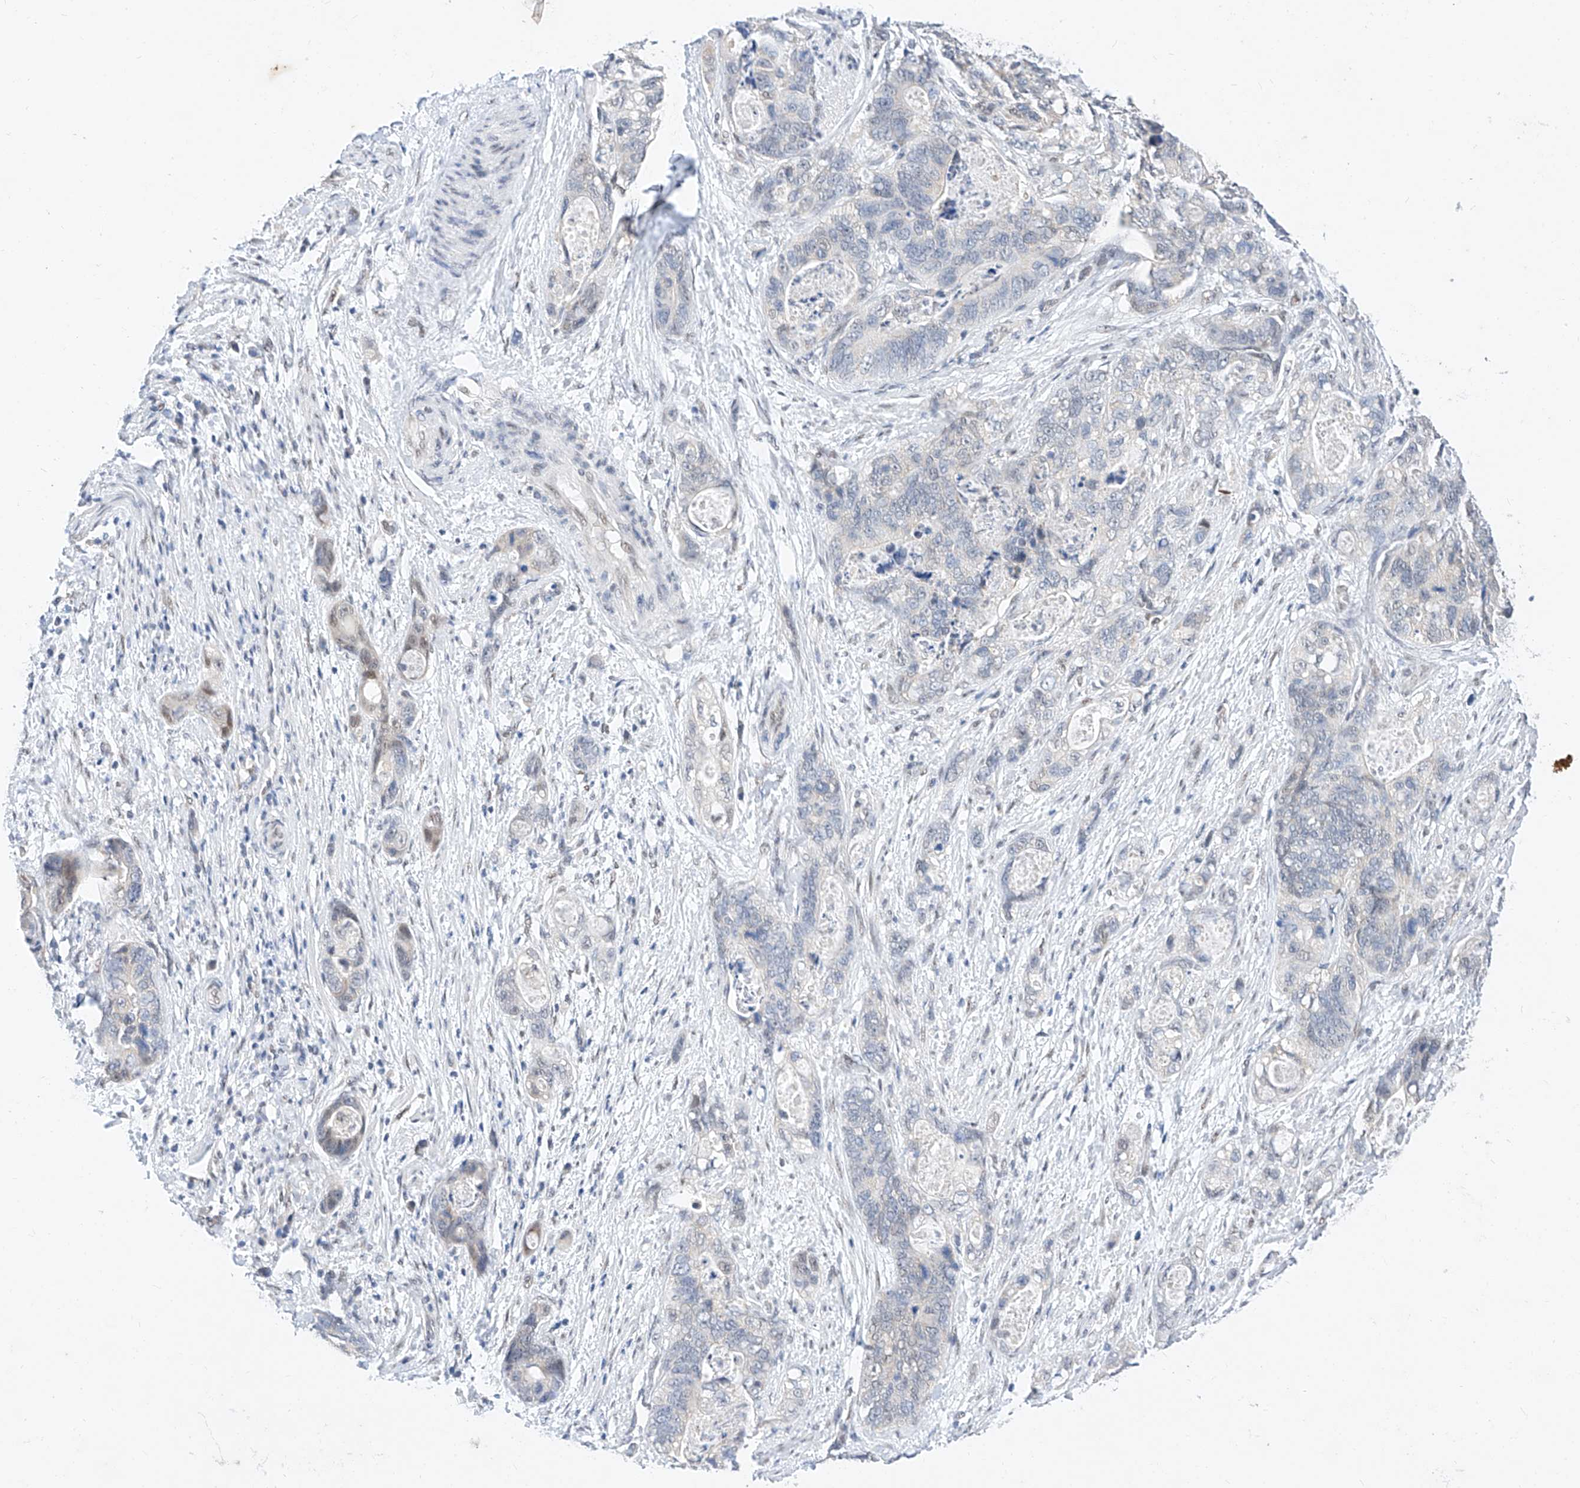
{"staining": {"intensity": "negative", "quantity": "none", "location": "none"}, "tissue": "stomach cancer", "cell_type": "Tumor cells", "image_type": "cancer", "snomed": [{"axis": "morphology", "description": "Normal tissue, NOS"}, {"axis": "morphology", "description": "Adenocarcinoma, NOS"}, {"axis": "topography", "description": "Stomach"}], "caption": "Tumor cells are negative for brown protein staining in adenocarcinoma (stomach). (IHC, brightfield microscopy, high magnification).", "gene": "KCNJ1", "patient": {"sex": "female", "age": 89}}